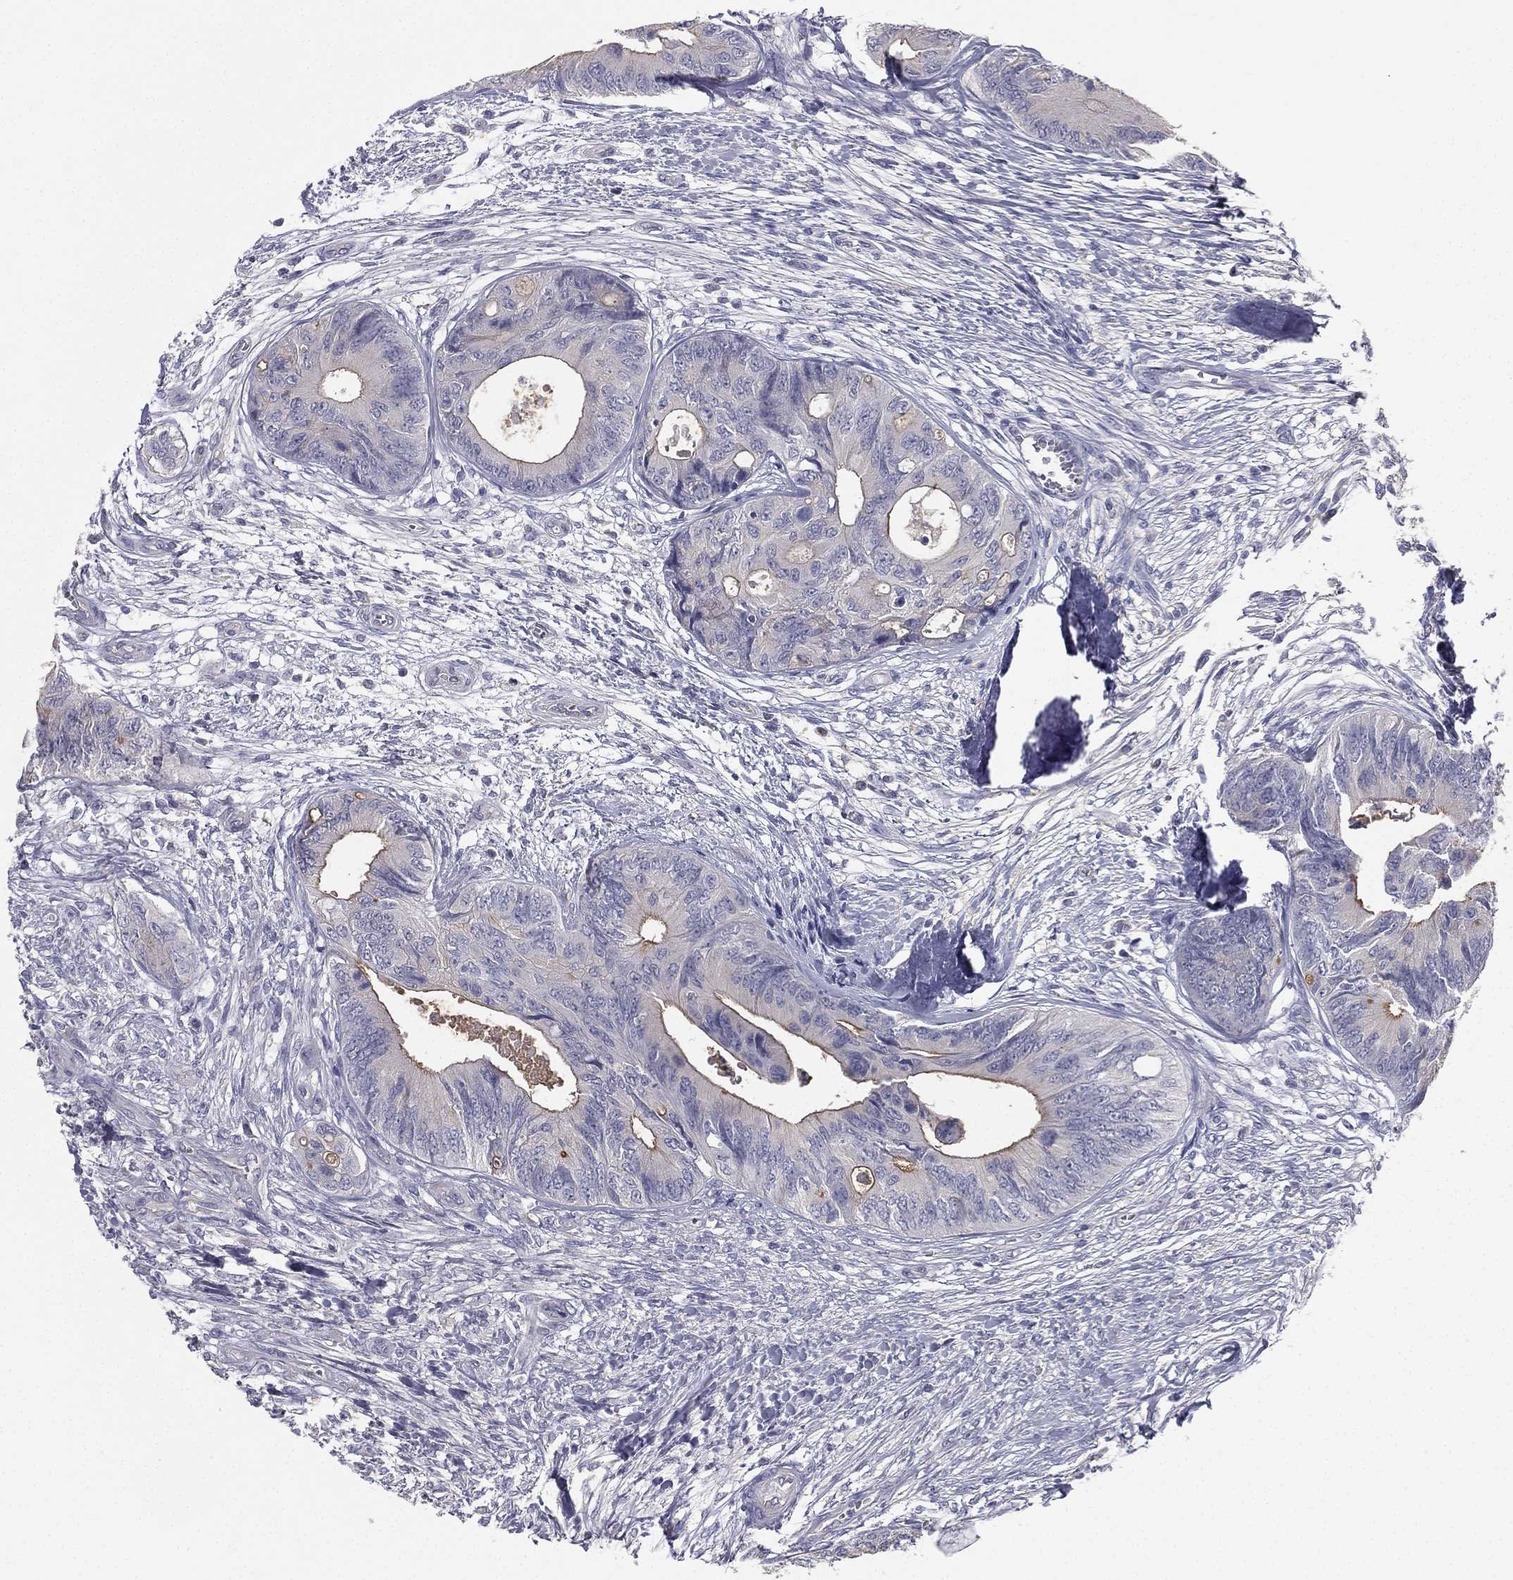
{"staining": {"intensity": "moderate", "quantity": "<25%", "location": "cytoplasmic/membranous"}, "tissue": "colorectal cancer", "cell_type": "Tumor cells", "image_type": "cancer", "snomed": [{"axis": "morphology", "description": "Normal tissue, NOS"}, {"axis": "morphology", "description": "Adenocarcinoma, NOS"}, {"axis": "topography", "description": "Colon"}], "caption": "Colorectal cancer (adenocarcinoma) tissue shows moderate cytoplasmic/membranous staining in approximately <25% of tumor cells", "gene": "MUC13", "patient": {"sex": "male", "age": 65}}